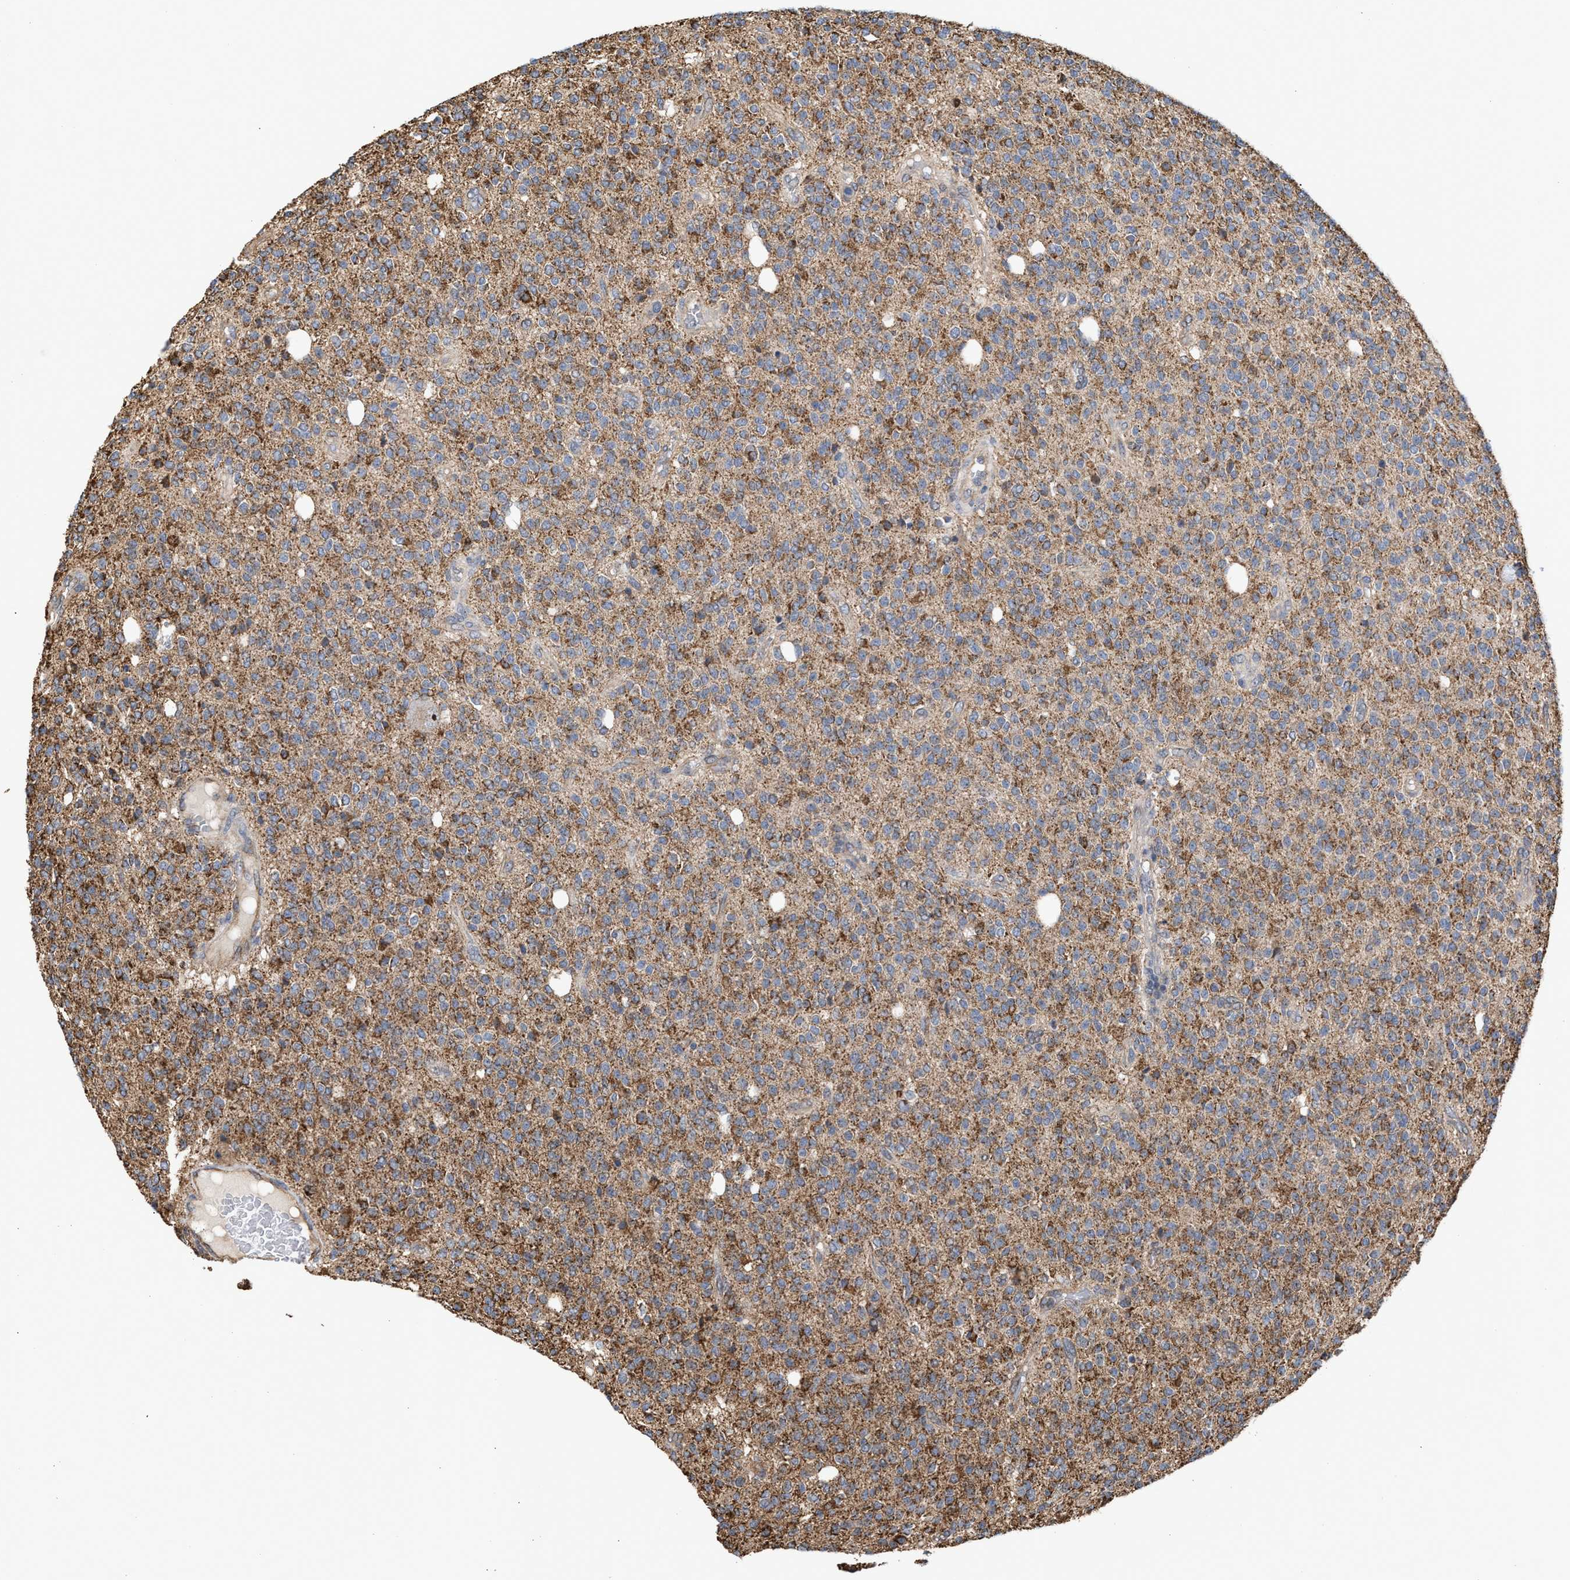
{"staining": {"intensity": "moderate", "quantity": "25%-75%", "location": "cytoplasmic/membranous"}, "tissue": "glioma", "cell_type": "Tumor cells", "image_type": "cancer", "snomed": [{"axis": "morphology", "description": "Glioma, malignant, High grade"}, {"axis": "topography", "description": "Brain"}], "caption": "Human glioma stained for a protein (brown) reveals moderate cytoplasmic/membranous positive staining in about 25%-75% of tumor cells.", "gene": "EXOSC2", "patient": {"sex": "male", "age": 34}}